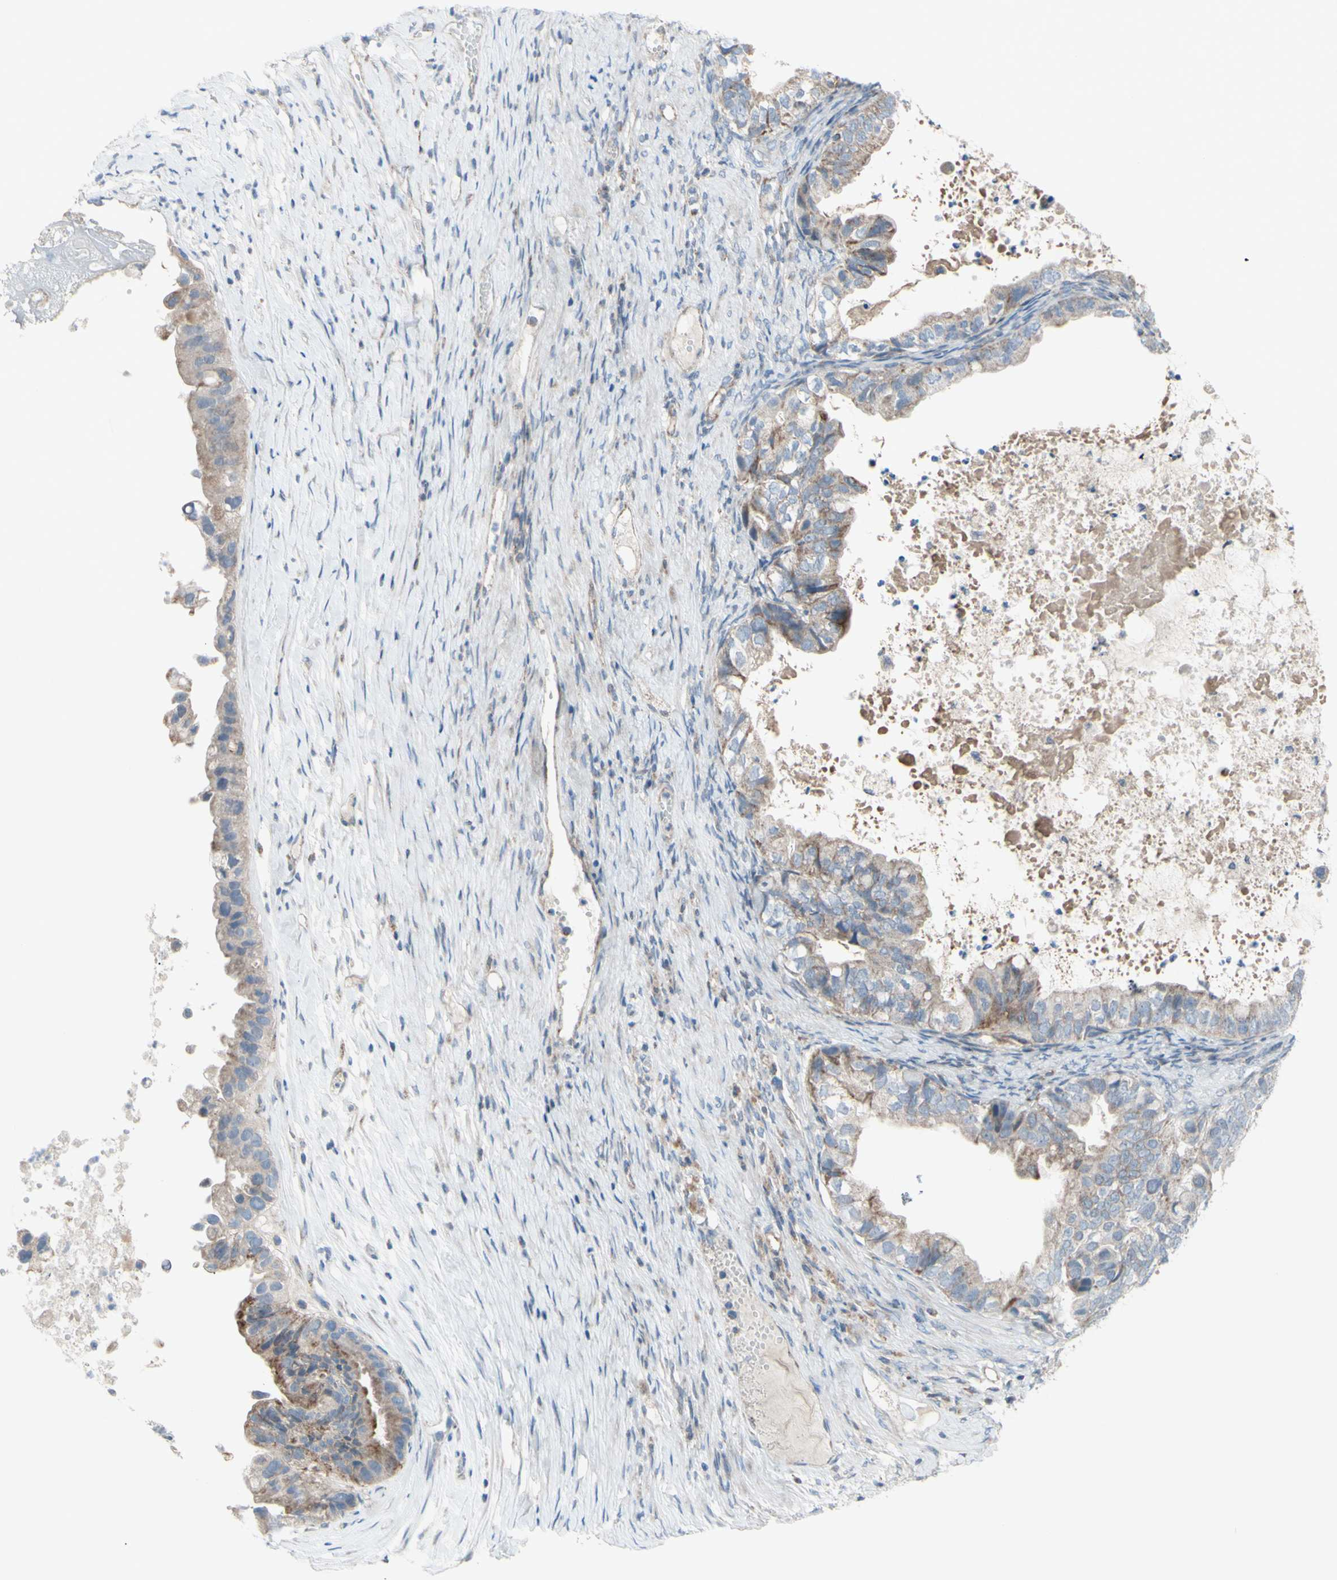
{"staining": {"intensity": "weak", "quantity": "25%-75%", "location": "cytoplasmic/membranous"}, "tissue": "ovarian cancer", "cell_type": "Tumor cells", "image_type": "cancer", "snomed": [{"axis": "morphology", "description": "Cystadenocarcinoma, mucinous, NOS"}, {"axis": "topography", "description": "Ovary"}], "caption": "Protein analysis of ovarian cancer tissue demonstrates weak cytoplasmic/membranous staining in approximately 25%-75% of tumor cells.", "gene": "GLT8D1", "patient": {"sex": "female", "age": 80}}